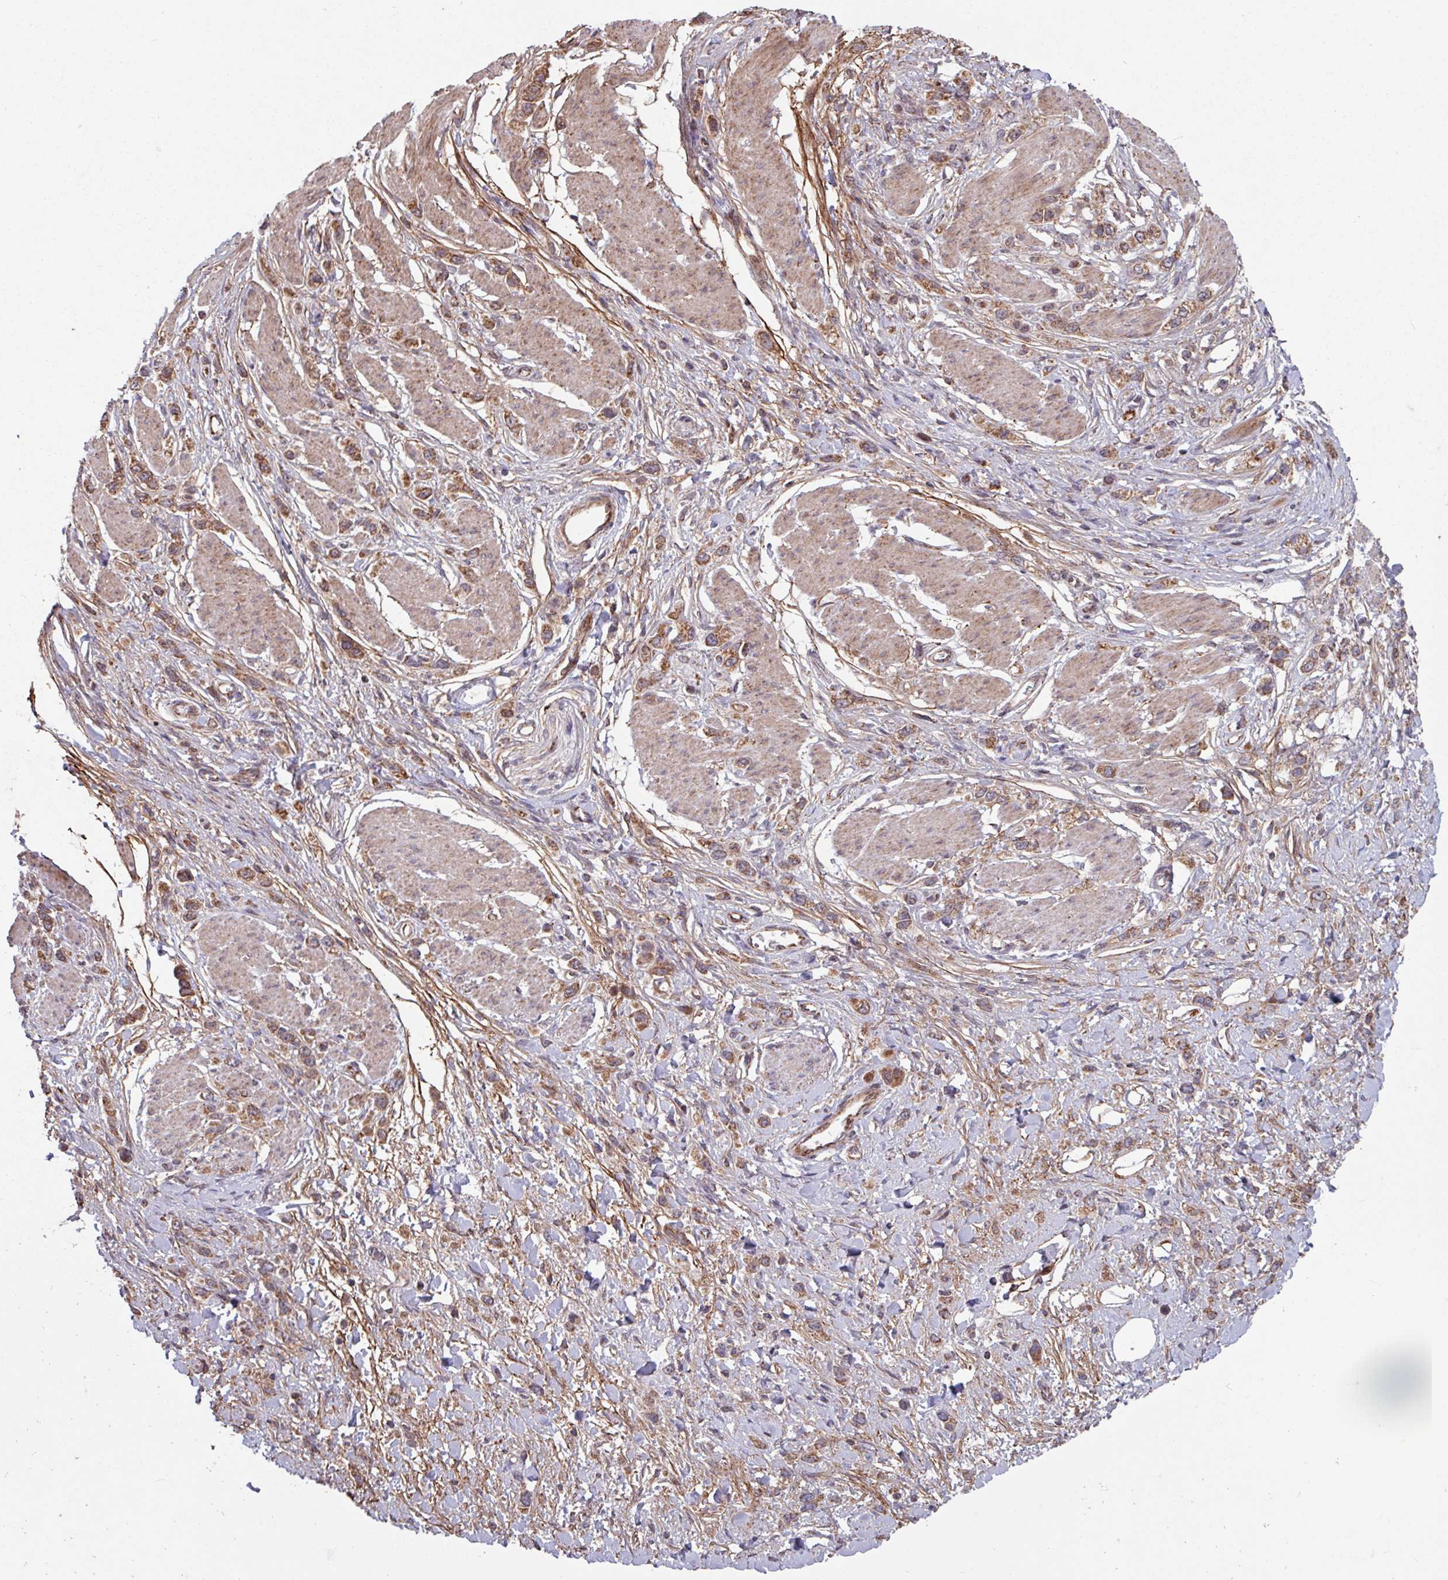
{"staining": {"intensity": "moderate", "quantity": ">75%", "location": "cytoplasmic/membranous"}, "tissue": "stomach cancer", "cell_type": "Tumor cells", "image_type": "cancer", "snomed": [{"axis": "morphology", "description": "Adenocarcinoma, NOS"}, {"axis": "topography", "description": "Stomach"}], "caption": "Stomach cancer tissue reveals moderate cytoplasmic/membranous expression in about >75% of tumor cells, visualized by immunohistochemistry.", "gene": "COX7C", "patient": {"sex": "female", "age": 65}}